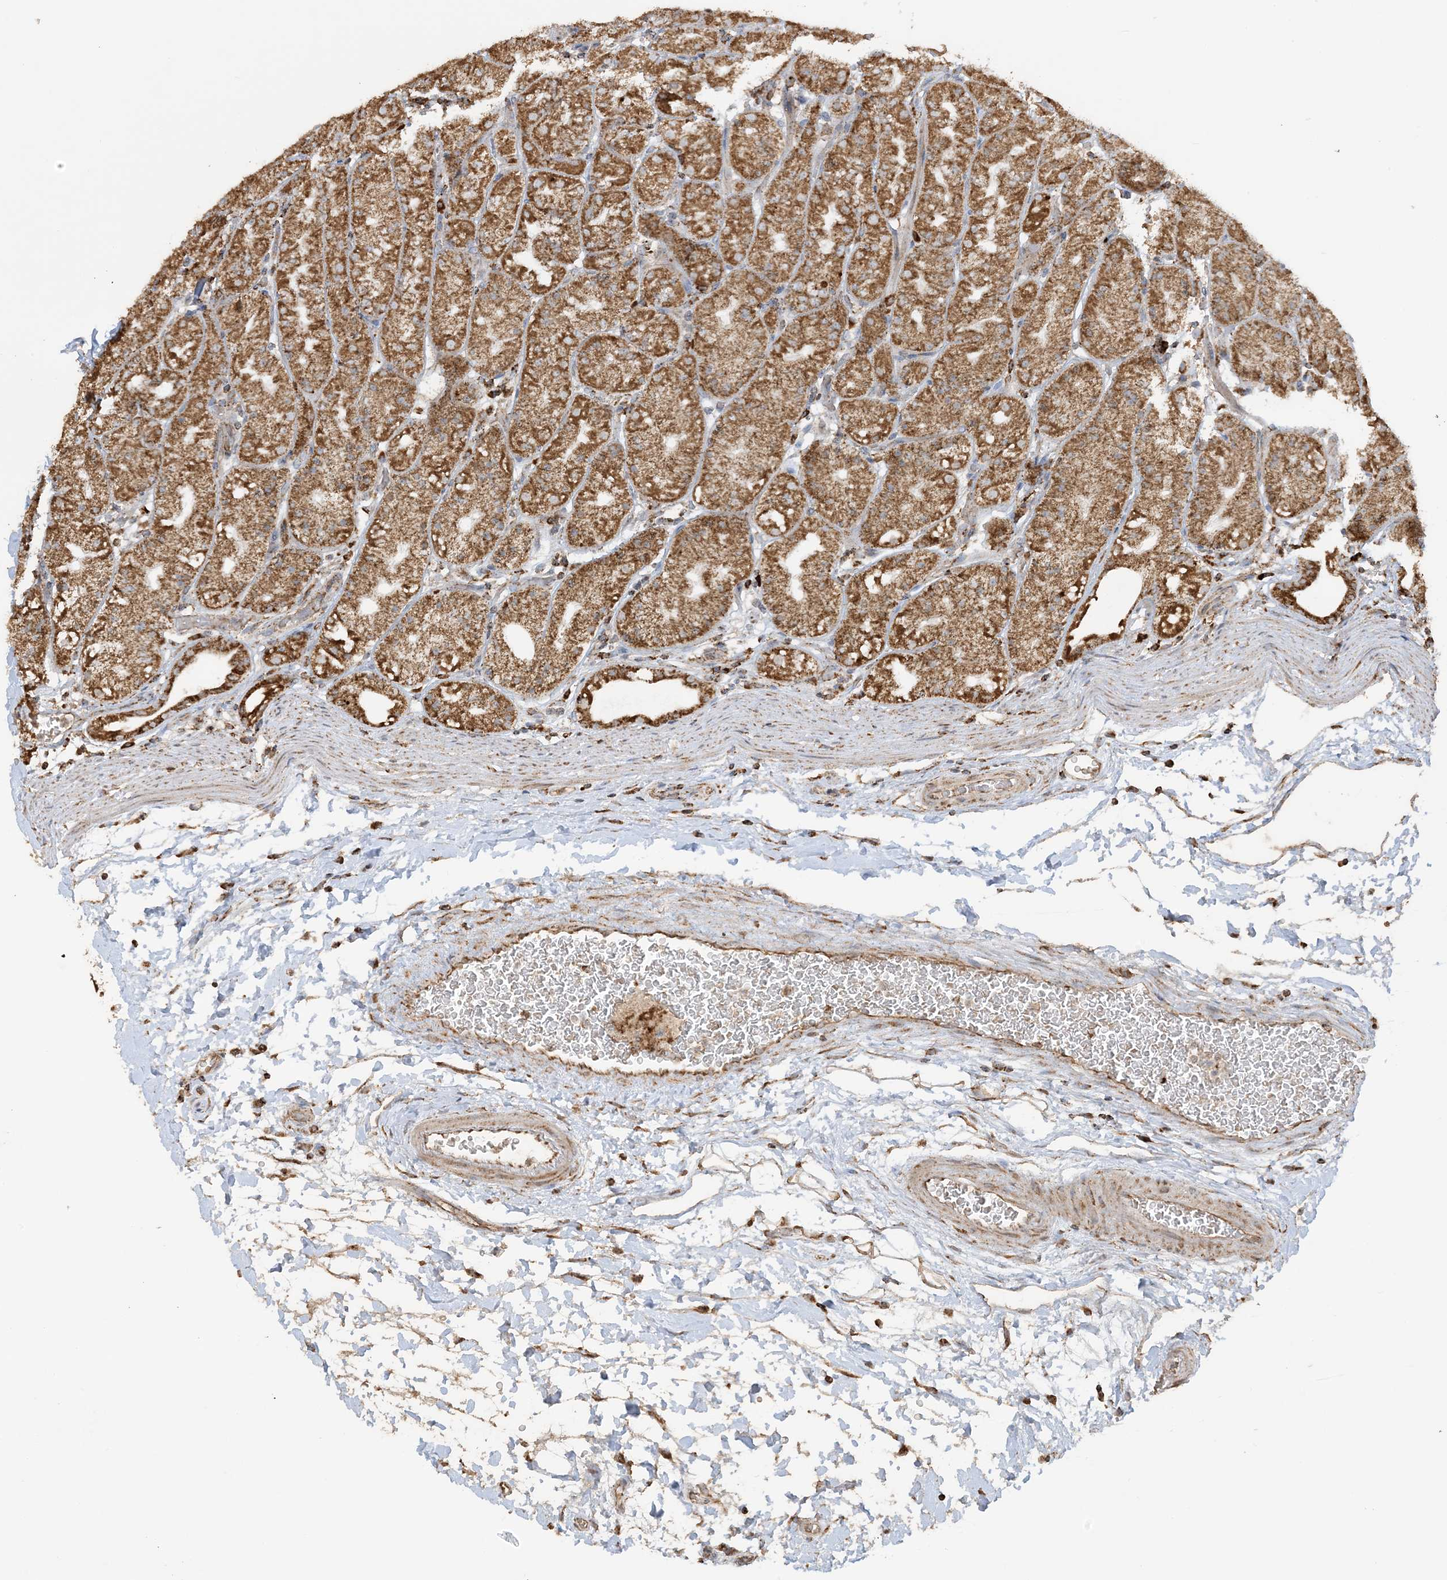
{"staining": {"intensity": "moderate", "quantity": ">75%", "location": "cytoplasmic/membranous"}, "tissue": "stomach", "cell_type": "Glandular cells", "image_type": "normal", "snomed": [{"axis": "morphology", "description": "Normal tissue, NOS"}, {"axis": "topography", "description": "Stomach, upper"}], "caption": "Moderate cytoplasmic/membranous staining for a protein is appreciated in about >75% of glandular cells of benign stomach using immunohistochemistry (IHC).", "gene": "AGA", "patient": {"sex": "male", "age": 48}}